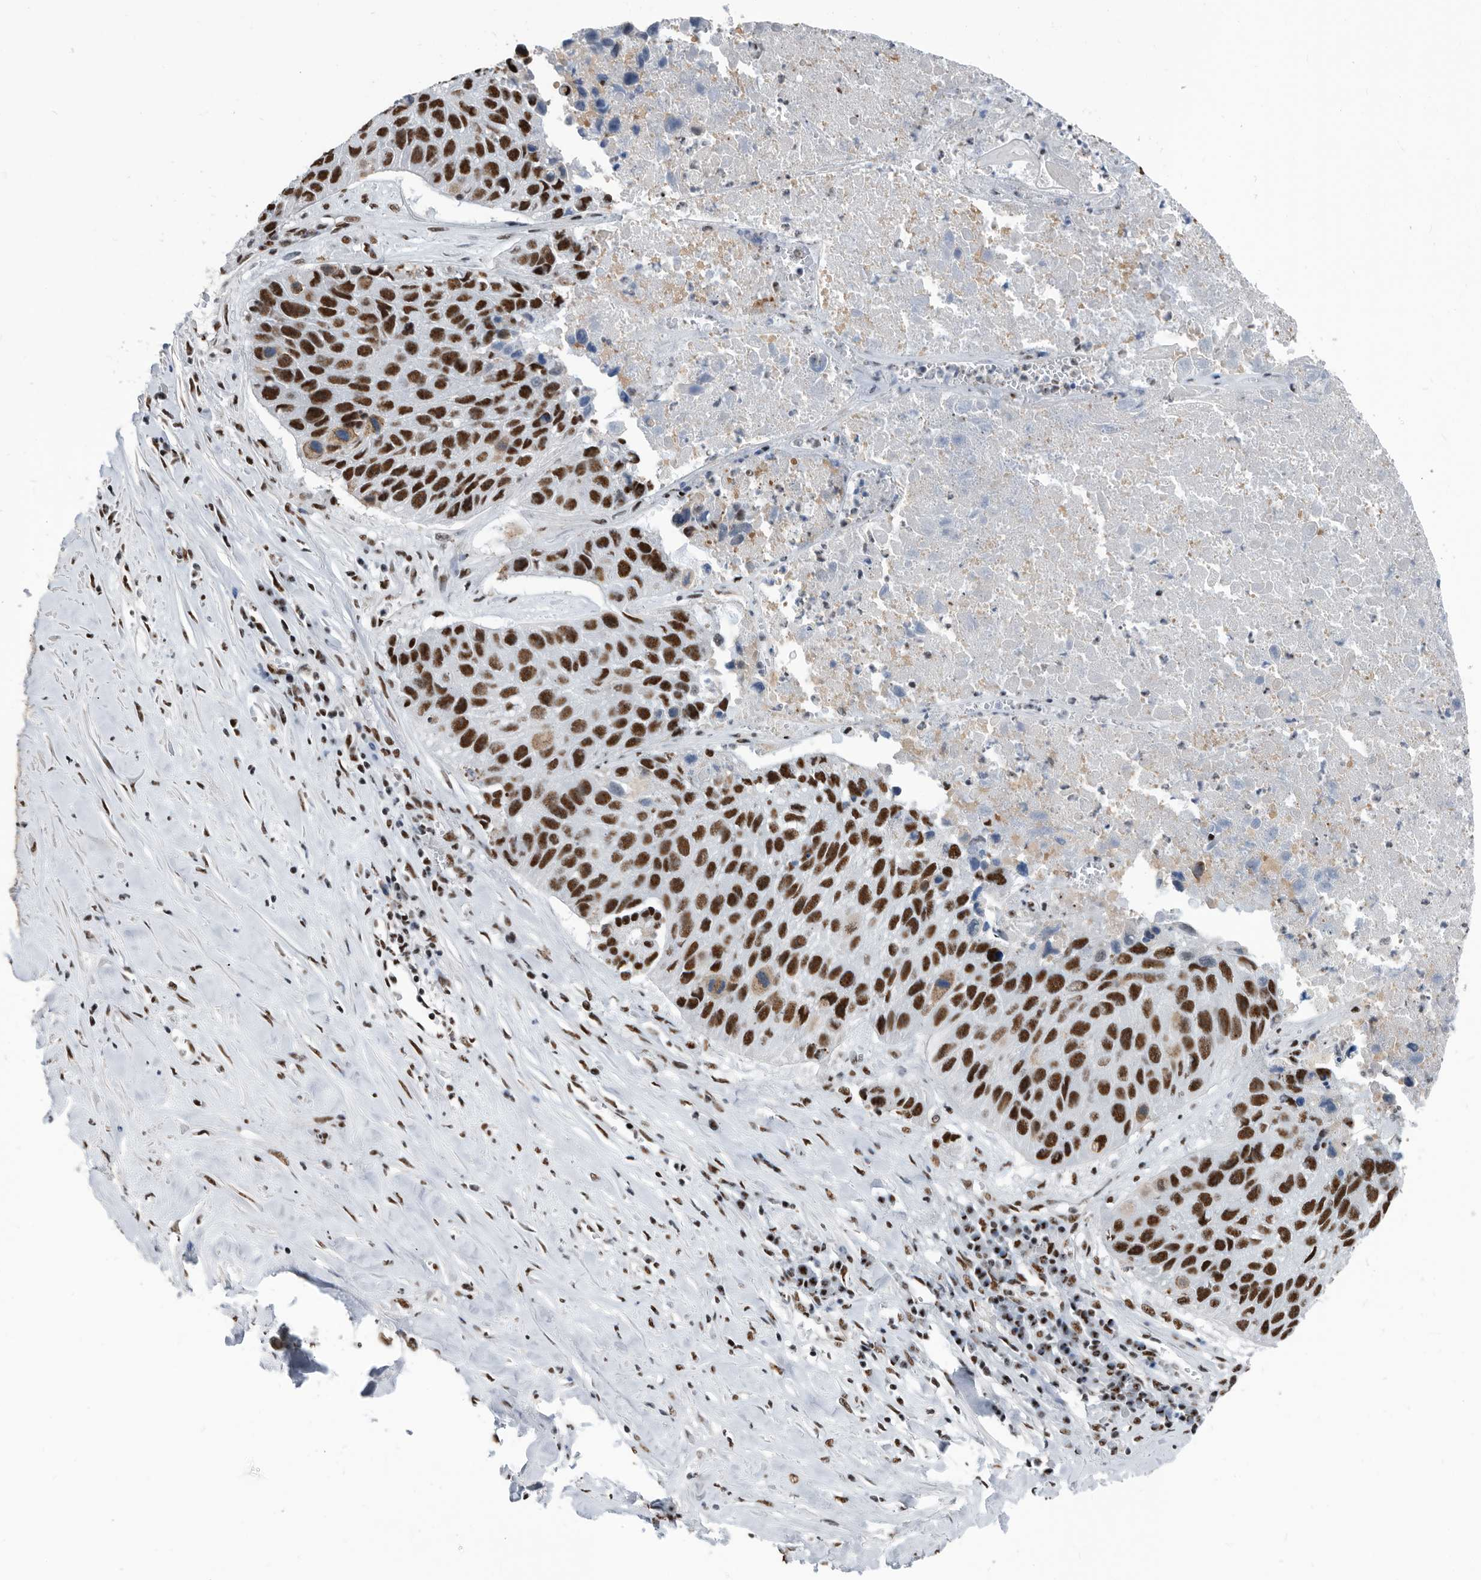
{"staining": {"intensity": "strong", "quantity": ">75%", "location": "nuclear"}, "tissue": "lung cancer", "cell_type": "Tumor cells", "image_type": "cancer", "snomed": [{"axis": "morphology", "description": "Squamous cell carcinoma, NOS"}, {"axis": "topography", "description": "Lung"}], "caption": "The immunohistochemical stain labels strong nuclear expression in tumor cells of squamous cell carcinoma (lung) tissue.", "gene": "SF3A1", "patient": {"sex": "male", "age": 61}}